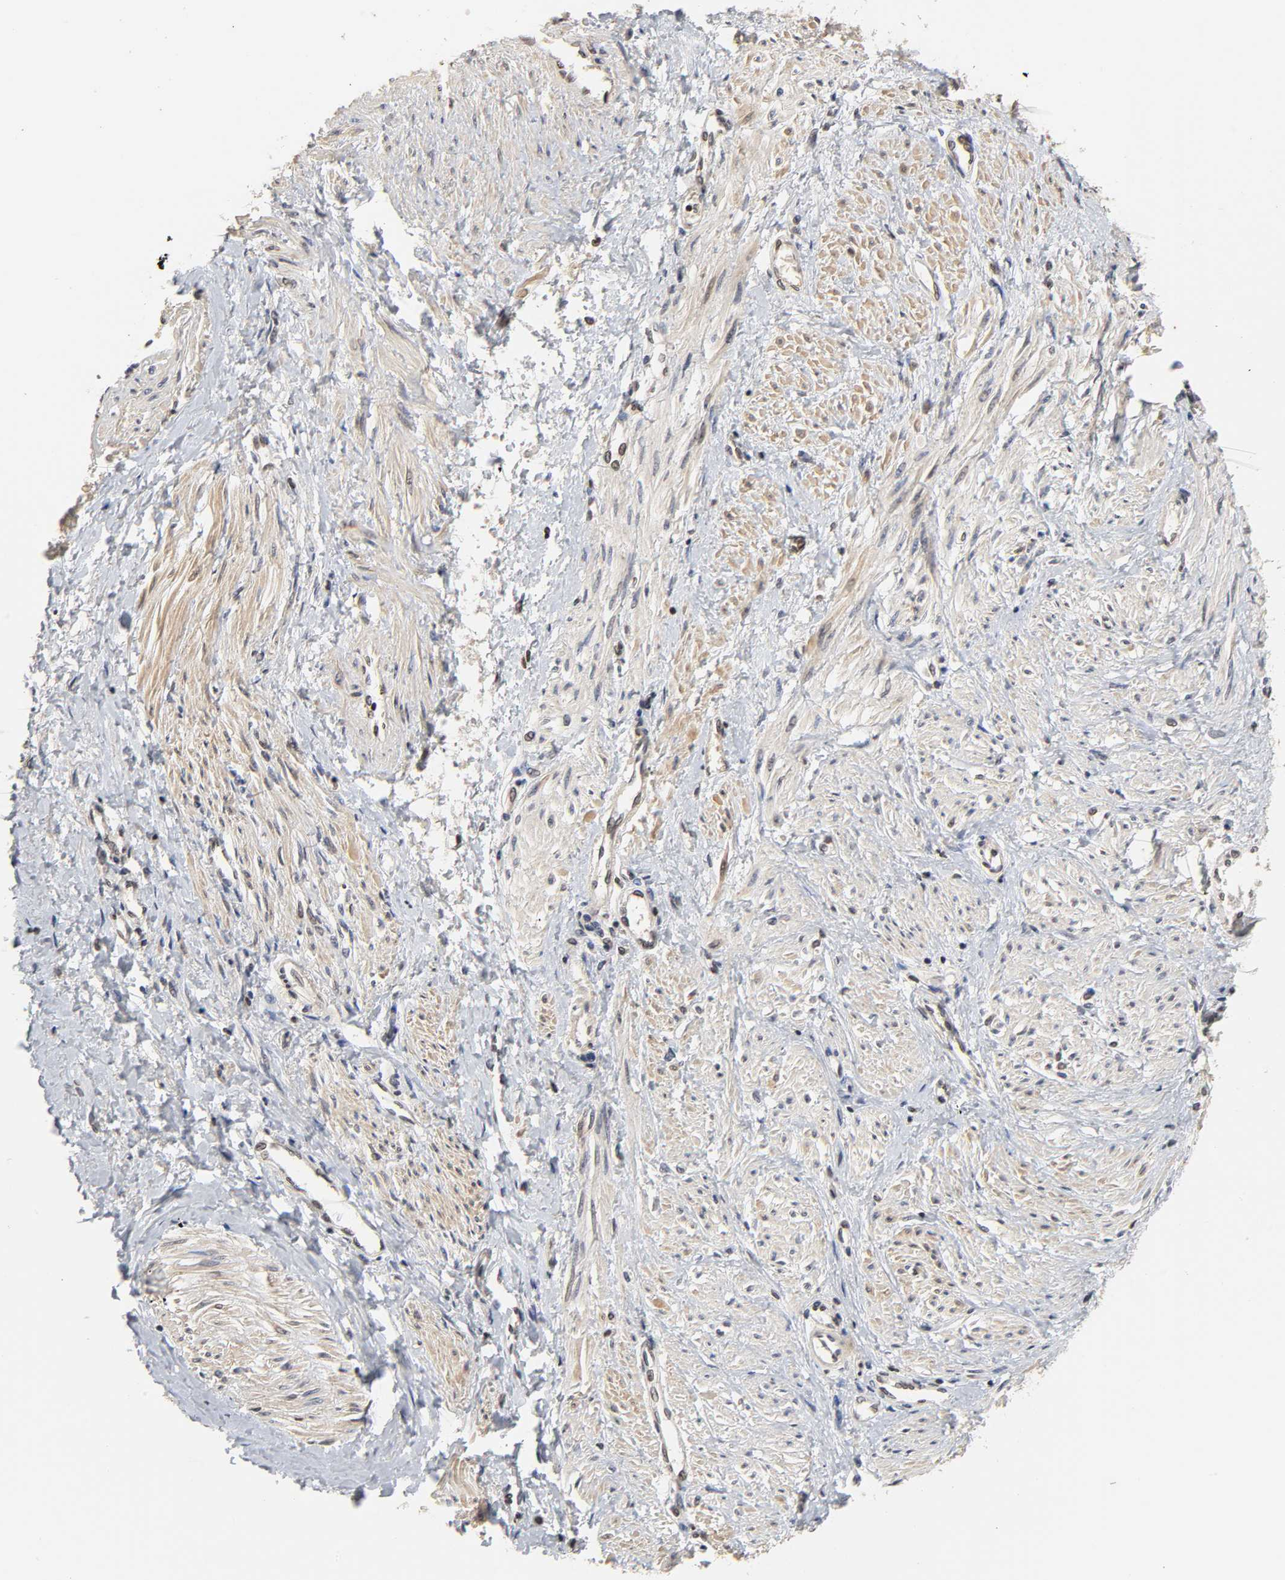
{"staining": {"intensity": "moderate", "quantity": "25%-75%", "location": "cytoplasmic/membranous"}, "tissue": "smooth muscle", "cell_type": "Smooth muscle cells", "image_type": "normal", "snomed": [{"axis": "morphology", "description": "Normal tissue, NOS"}, {"axis": "topography", "description": "Smooth muscle"}, {"axis": "topography", "description": "Uterus"}], "caption": "This image reveals immunohistochemistry staining of unremarkable smooth muscle, with medium moderate cytoplasmic/membranous positivity in approximately 25%-75% of smooth muscle cells.", "gene": "CPN2", "patient": {"sex": "female", "age": 39}}